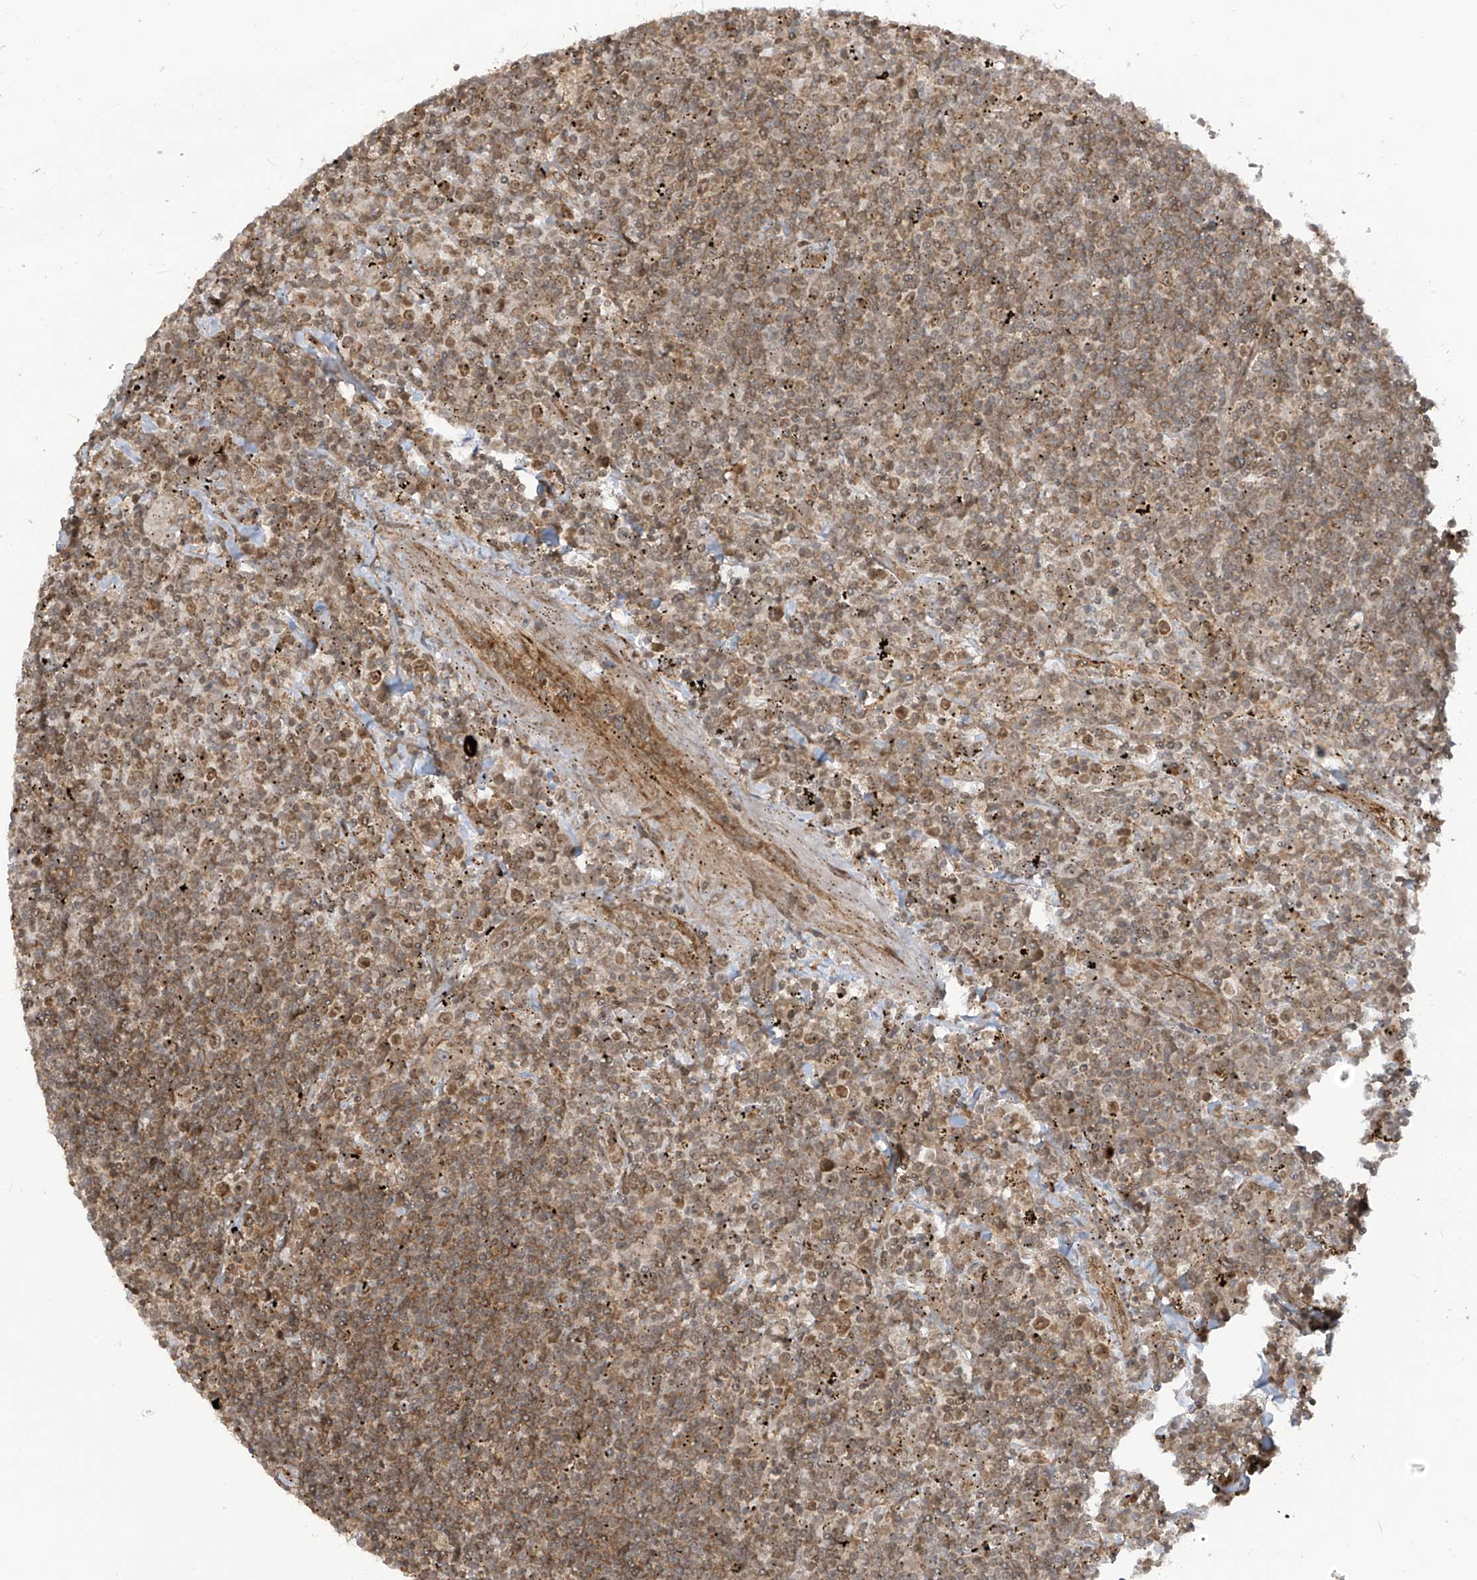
{"staining": {"intensity": "weak", "quantity": ">75%", "location": "cytoplasmic/membranous"}, "tissue": "lymphoma", "cell_type": "Tumor cells", "image_type": "cancer", "snomed": [{"axis": "morphology", "description": "Malignant lymphoma, non-Hodgkin's type, Low grade"}, {"axis": "topography", "description": "Spleen"}], "caption": "Immunohistochemical staining of lymphoma reveals weak cytoplasmic/membranous protein expression in approximately >75% of tumor cells.", "gene": "TRIM67", "patient": {"sex": "male", "age": 76}}